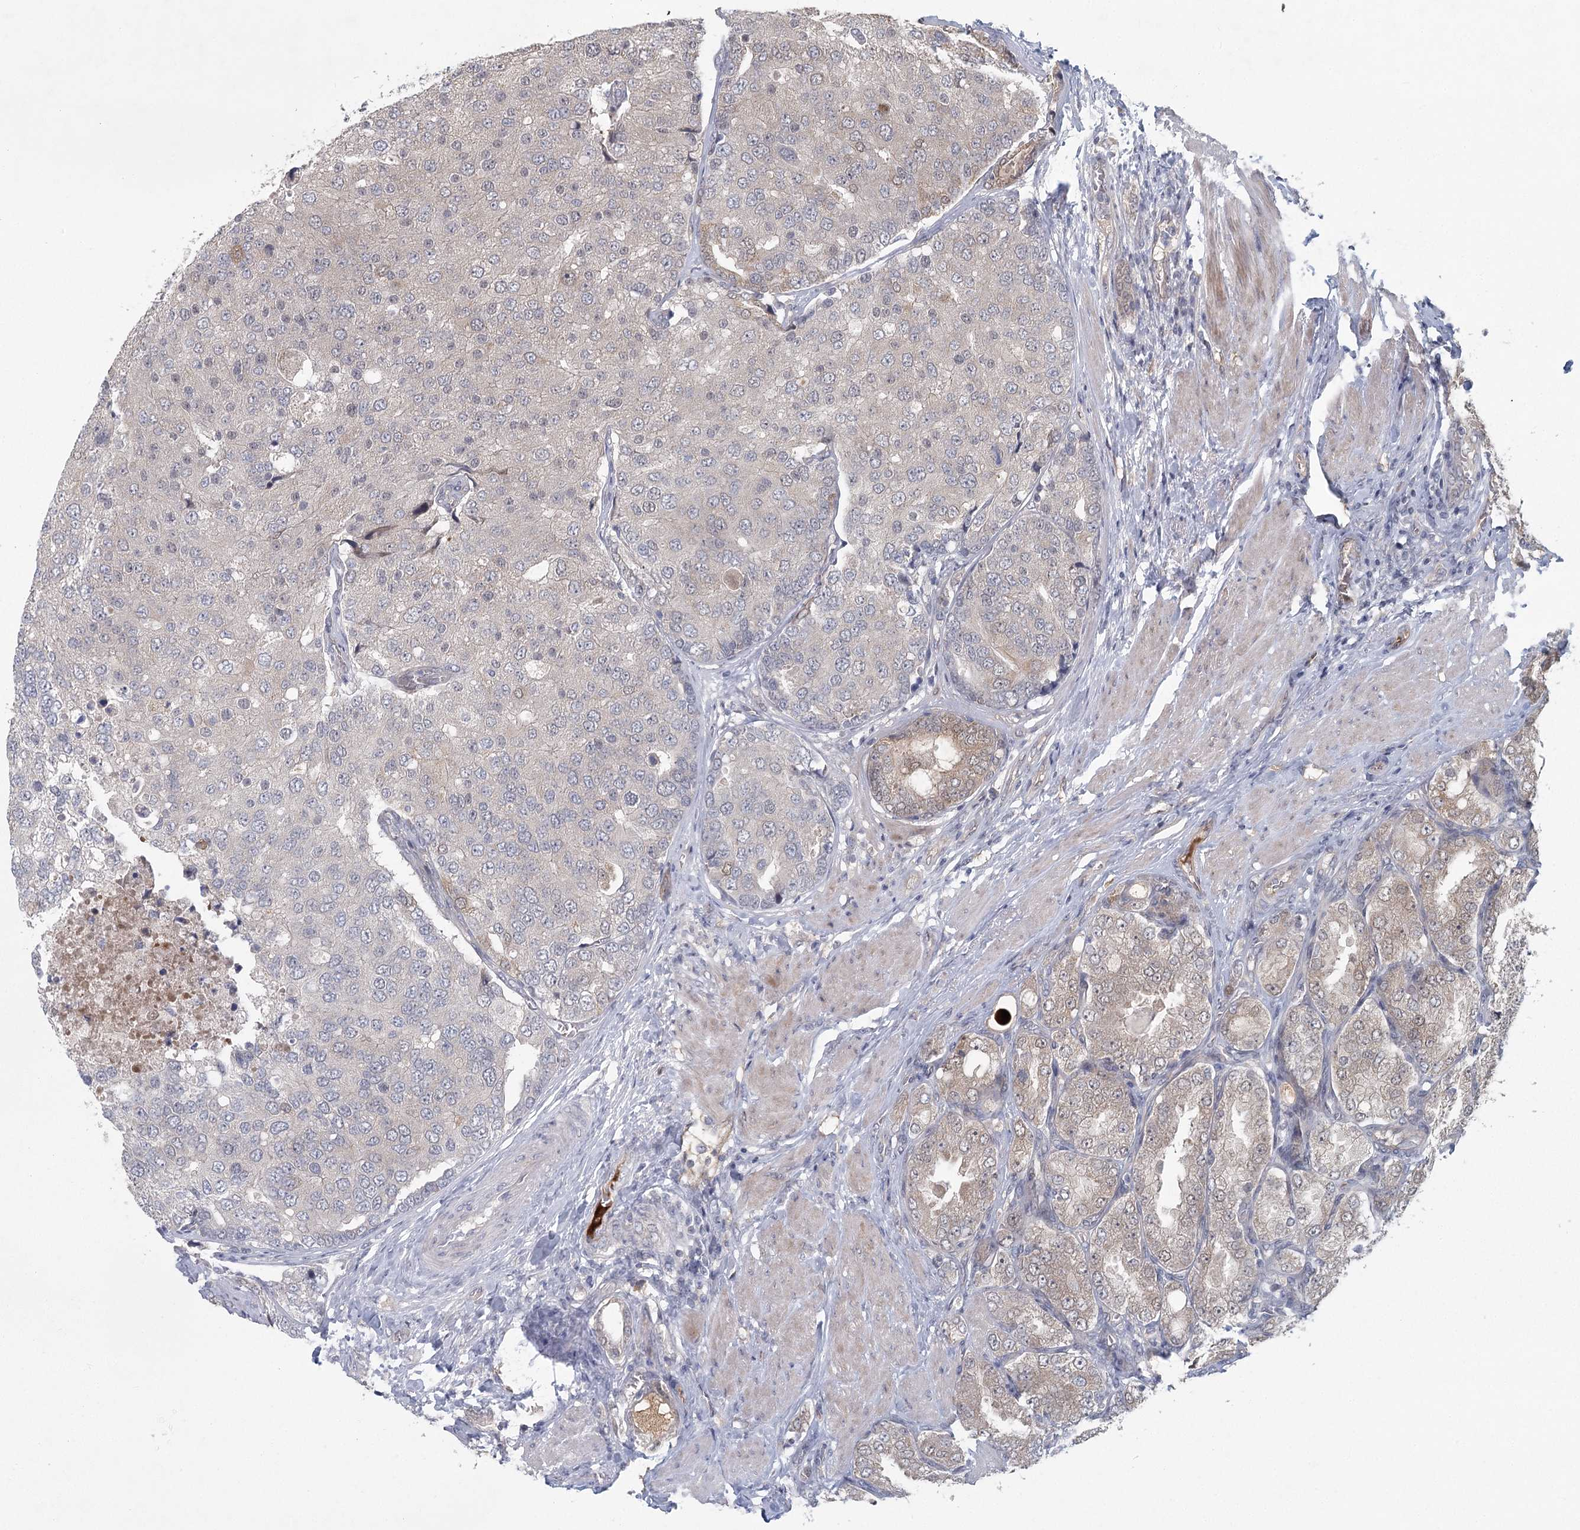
{"staining": {"intensity": "negative", "quantity": "none", "location": "none"}, "tissue": "prostate cancer", "cell_type": "Tumor cells", "image_type": "cancer", "snomed": [{"axis": "morphology", "description": "Adenocarcinoma, High grade"}, {"axis": "topography", "description": "Prostate"}], "caption": "This image is of prostate cancer stained with immunohistochemistry to label a protein in brown with the nuclei are counter-stained blue. There is no positivity in tumor cells.", "gene": "LRRC14B", "patient": {"sex": "male", "age": 50}}